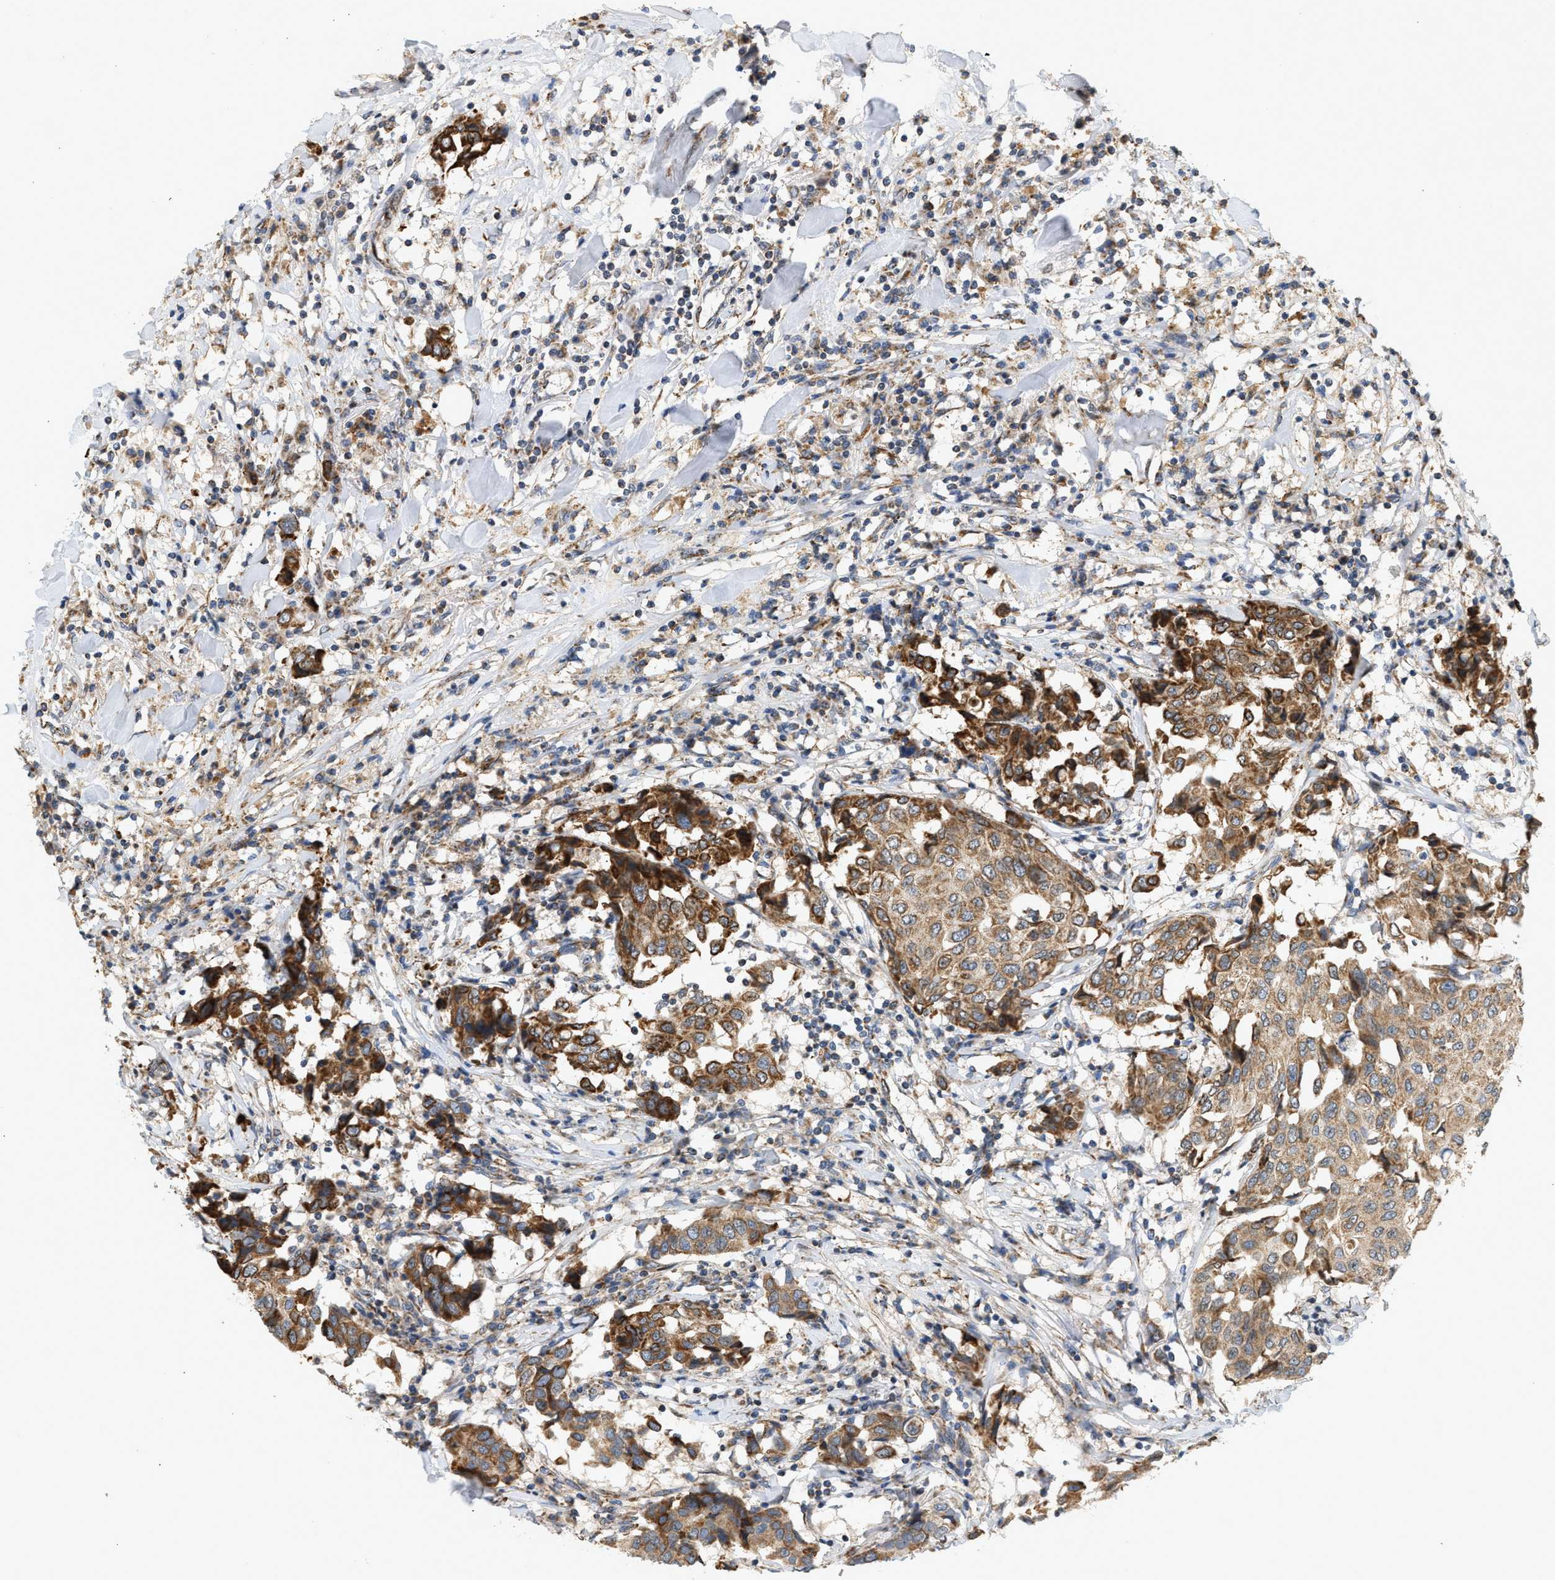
{"staining": {"intensity": "strong", "quantity": ">75%", "location": "cytoplasmic/membranous"}, "tissue": "breast cancer", "cell_type": "Tumor cells", "image_type": "cancer", "snomed": [{"axis": "morphology", "description": "Duct carcinoma"}, {"axis": "topography", "description": "Breast"}], "caption": "Brown immunohistochemical staining in human breast cancer exhibits strong cytoplasmic/membranous expression in approximately >75% of tumor cells.", "gene": "MCU", "patient": {"sex": "female", "age": 80}}